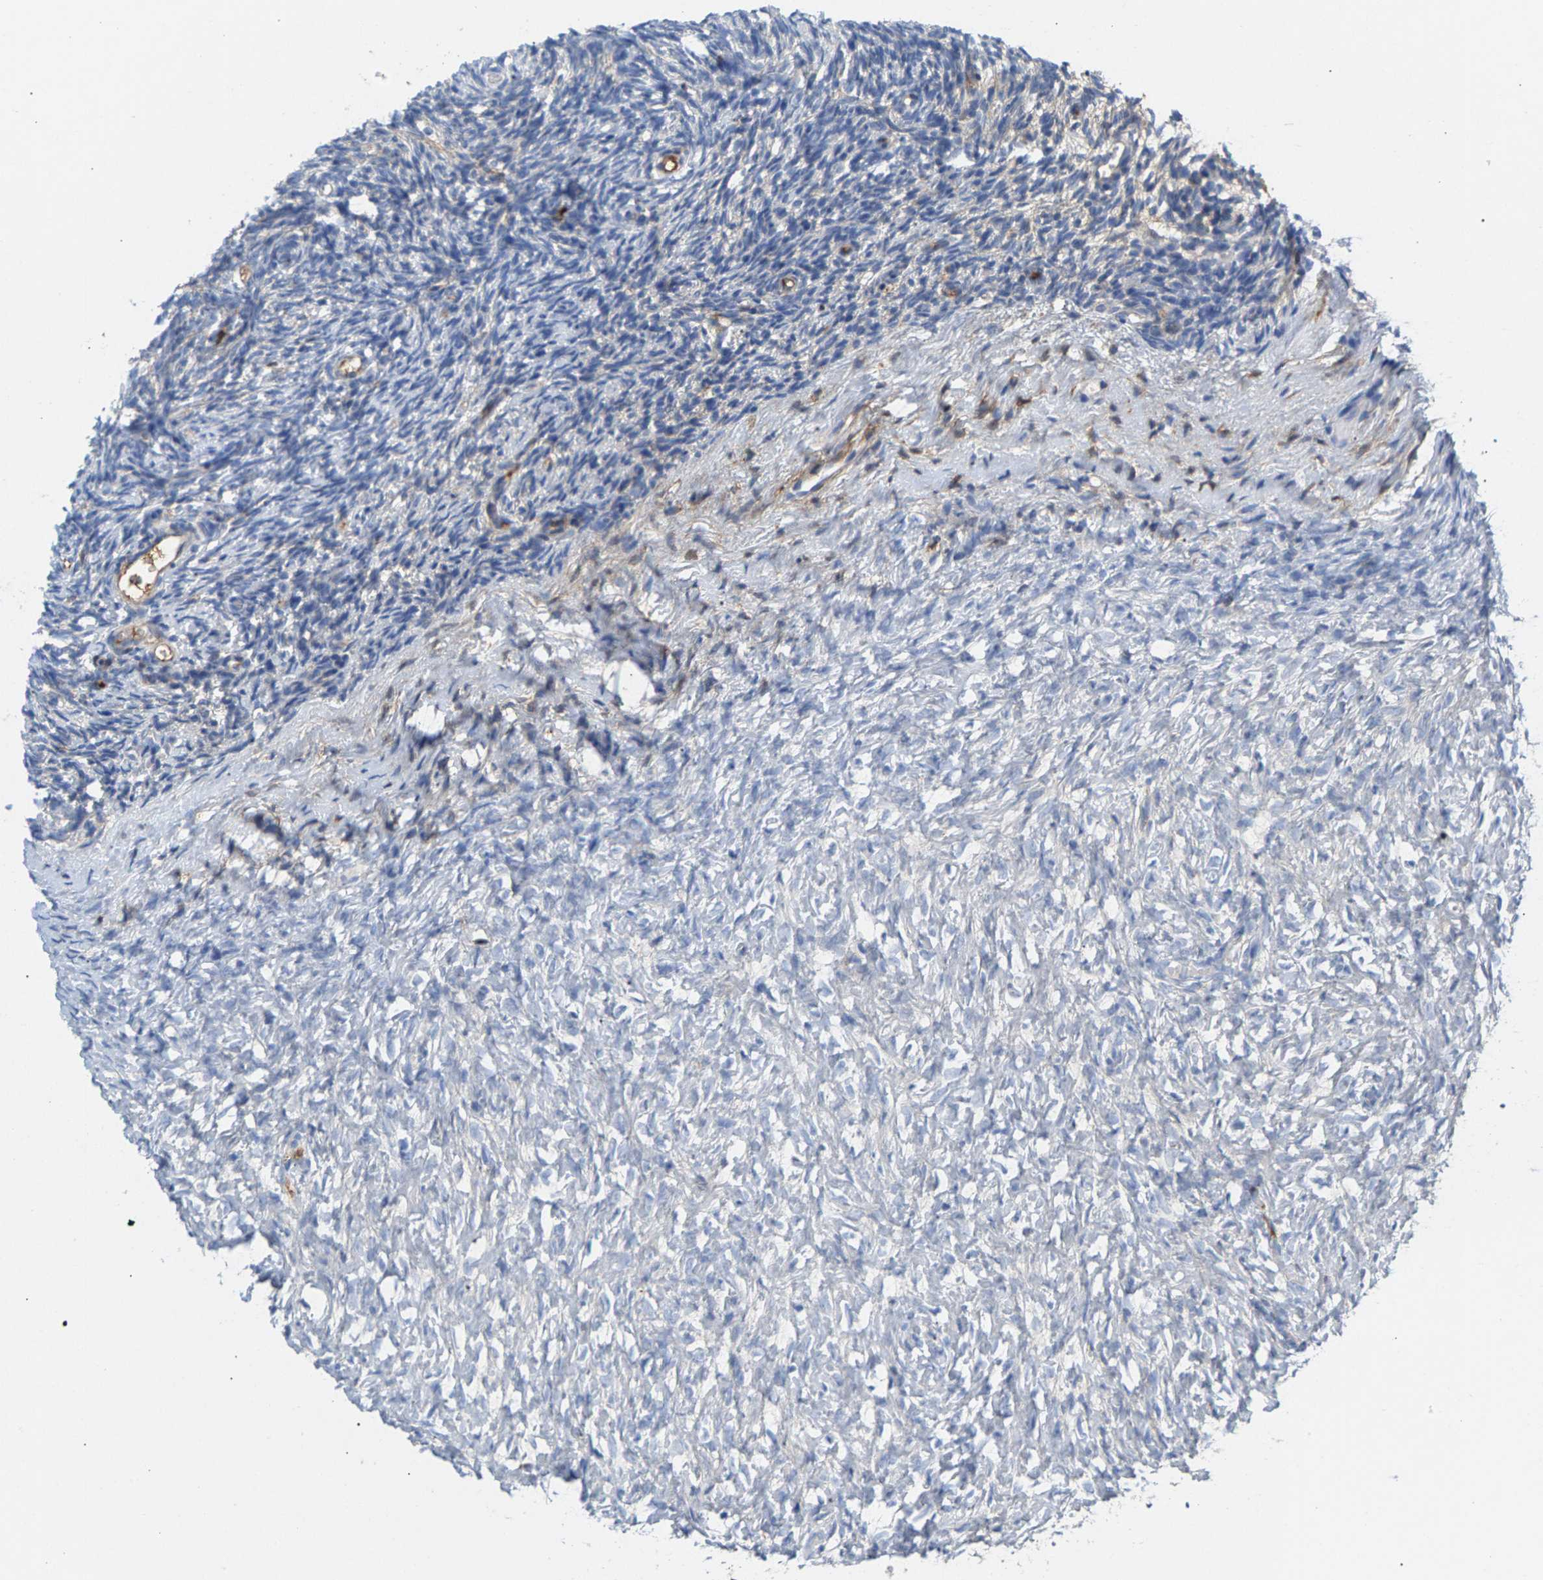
{"staining": {"intensity": "negative", "quantity": "none", "location": "none"}, "tissue": "ovary", "cell_type": "Ovarian stroma cells", "image_type": "normal", "snomed": [{"axis": "morphology", "description": "Normal tissue, NOS"}, {"axis": "topography", "description": "Ovary"}], "caption": "Human ovary stained for a protein using immunohistochemistry (IHC) exhibits no positivity in ovarian stroma cells.", "gene": "APOH", "patient": {"sex": "female", "age": 35}}